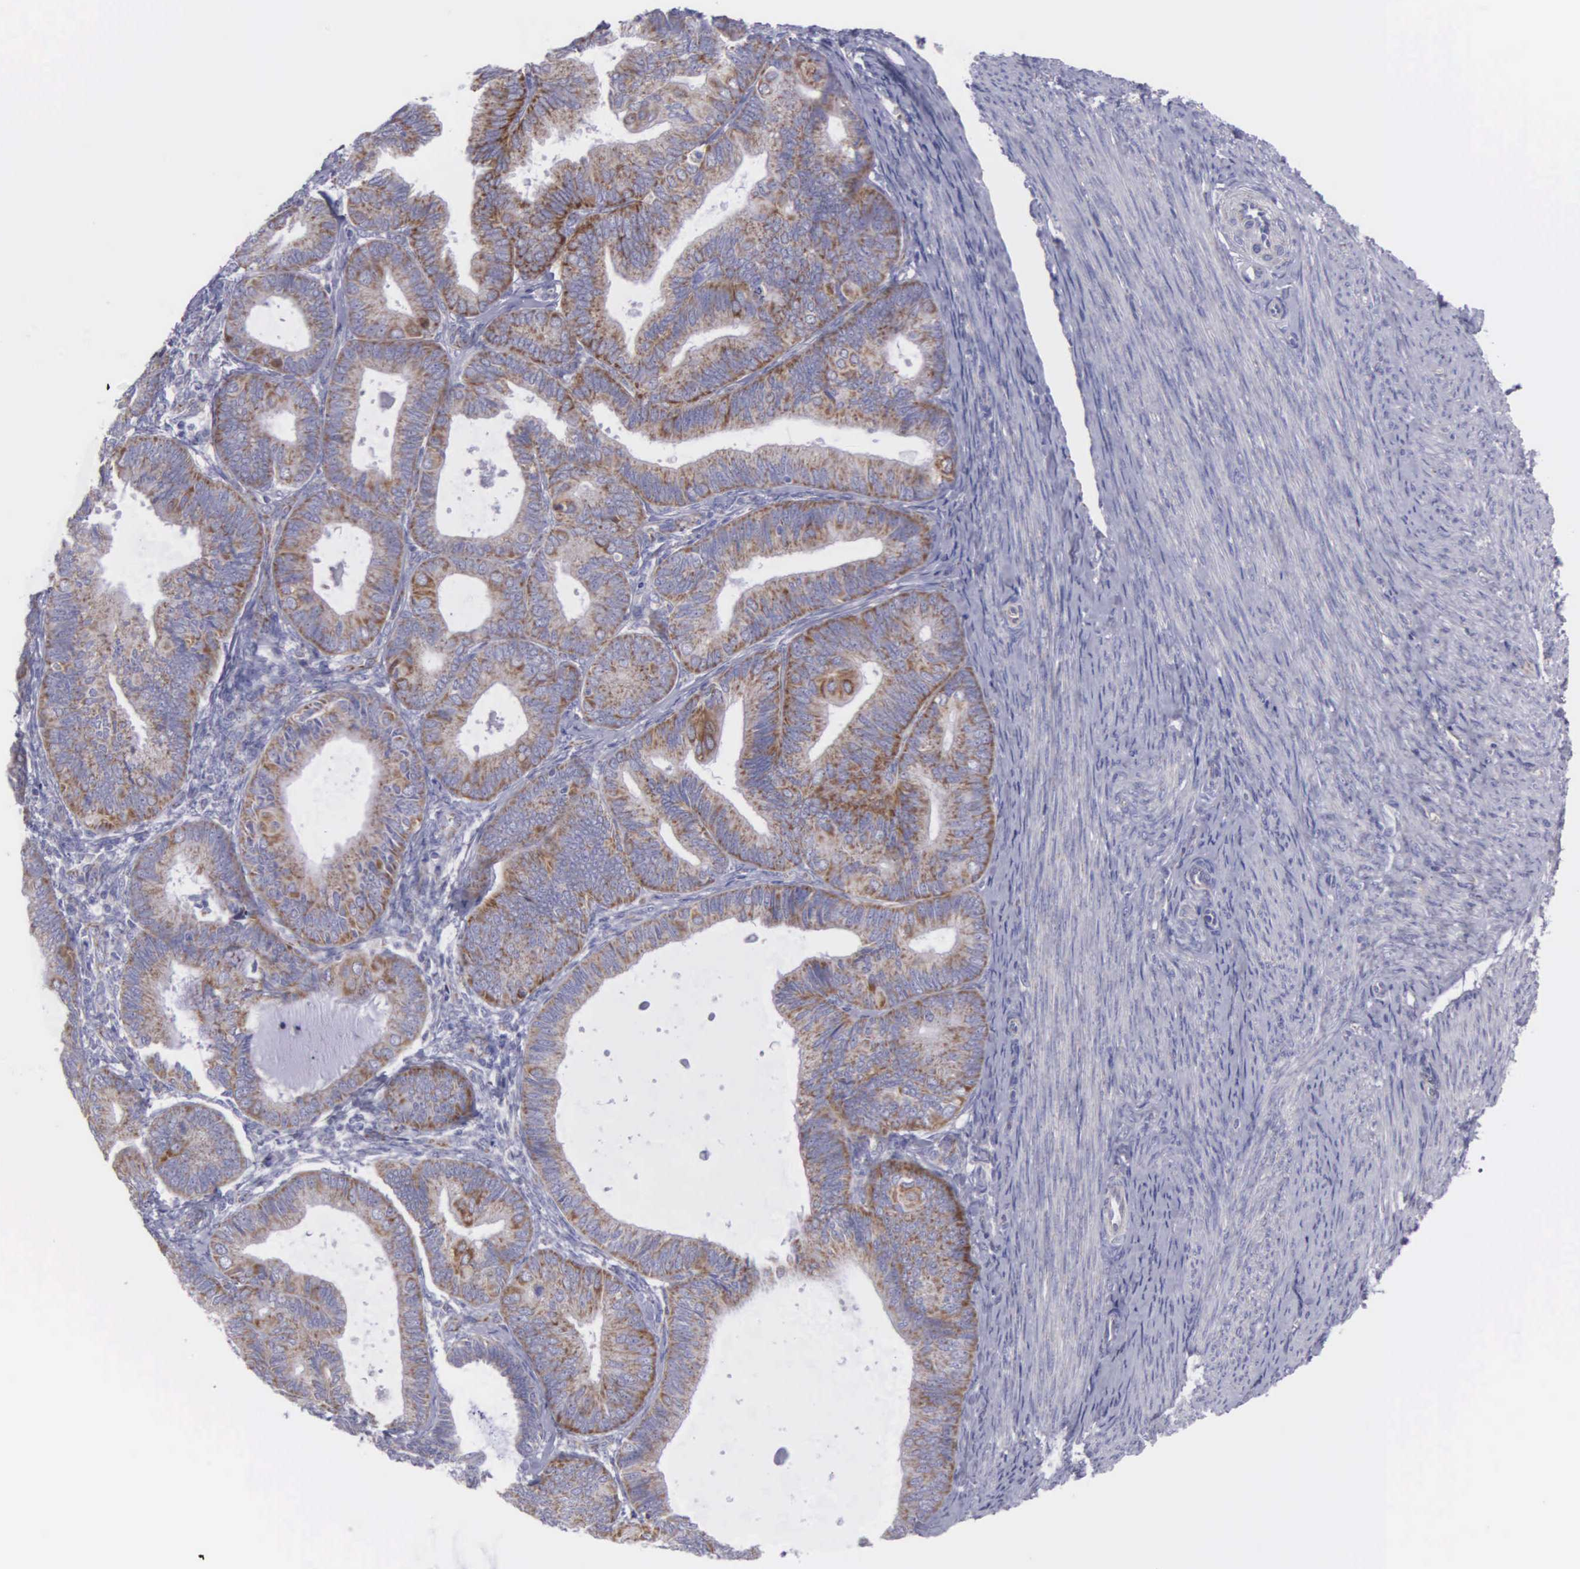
{"staining": {"intensity": "moderate", "quantity": "25%-75%", "location": "cytoplasmic/membranous"}, "tissue": "endometrial cancer", "cell_type": "Tumor cells", "image_type": "cancer", "snomed": [{"axis": "morphology", "description": "Adenocarcinoma, NOS"}, {"axis": "topography", "description": "Endometrium"}], "caption": "IHC of human endometrial cancer (adenocarcinoma) shows medium levels of moderate cytoplasmic/membranous positivity in approximately 25%-75% of tumor cells. (Stains: DAB in brown, nuclei in blue, Microscopy: brightfield microscopy at high magnification).", "gene": "SYNJ2BP", "patient": {"sex": "female", "age": 63}}